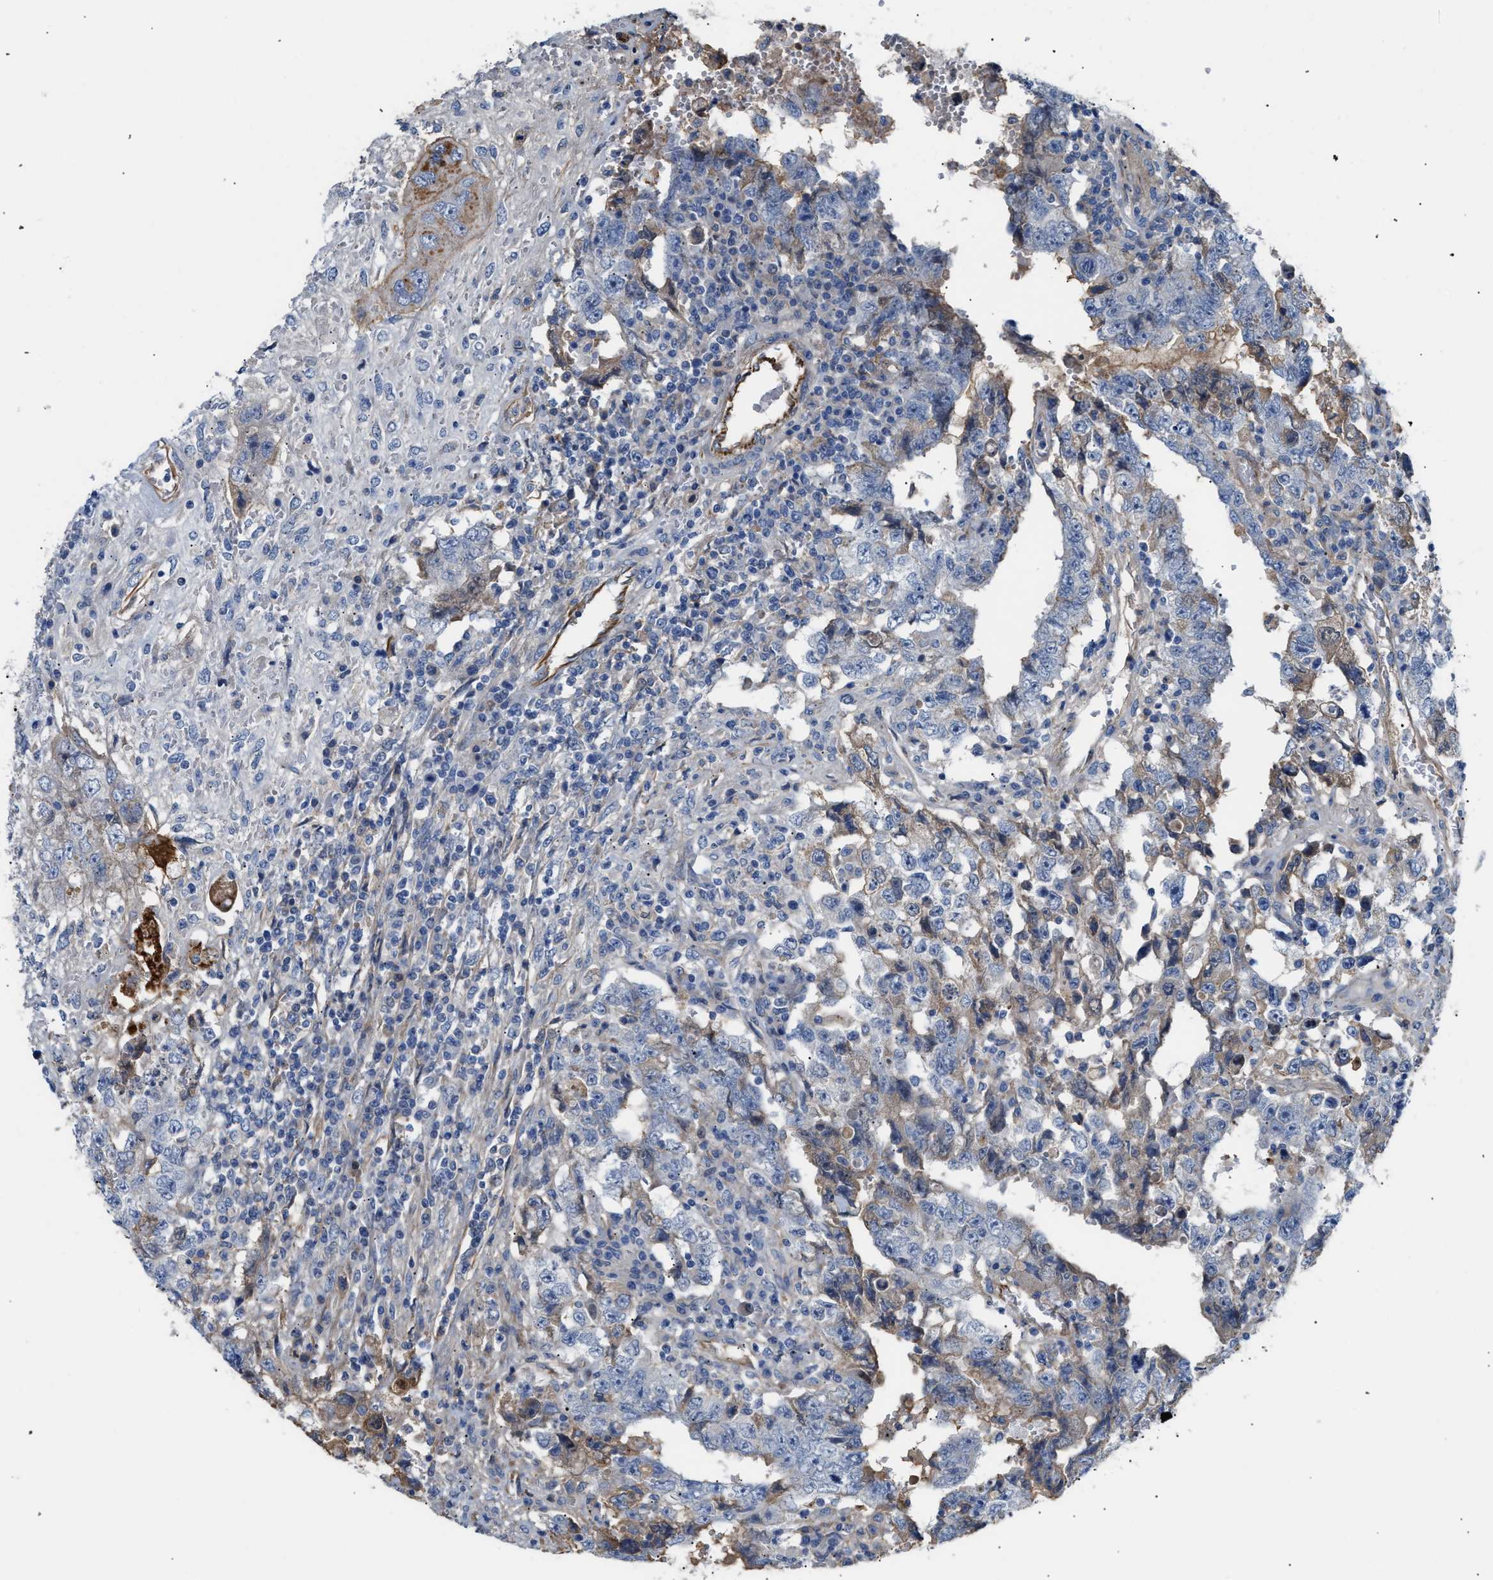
{"staining": {"intensity": "strong", "quantity": "<25%", "location": "cytoplasmic/membranous"}, "tissue": "testis cancer", "cell_type": "Tumor cells", "image_type": "cancer", "snomed": [{"axis": "morphology", "description": "Carcinoma, Embryonal, NOS"}, {"axis": "topography", "description": "Testis"}], "caption": "Human testis cancer (embryonal carcinoma) stained with a protein marker displays strong staining in tumor cells.", "gene": "TFPI", "patient": {"sex": "male", "age": 26}}